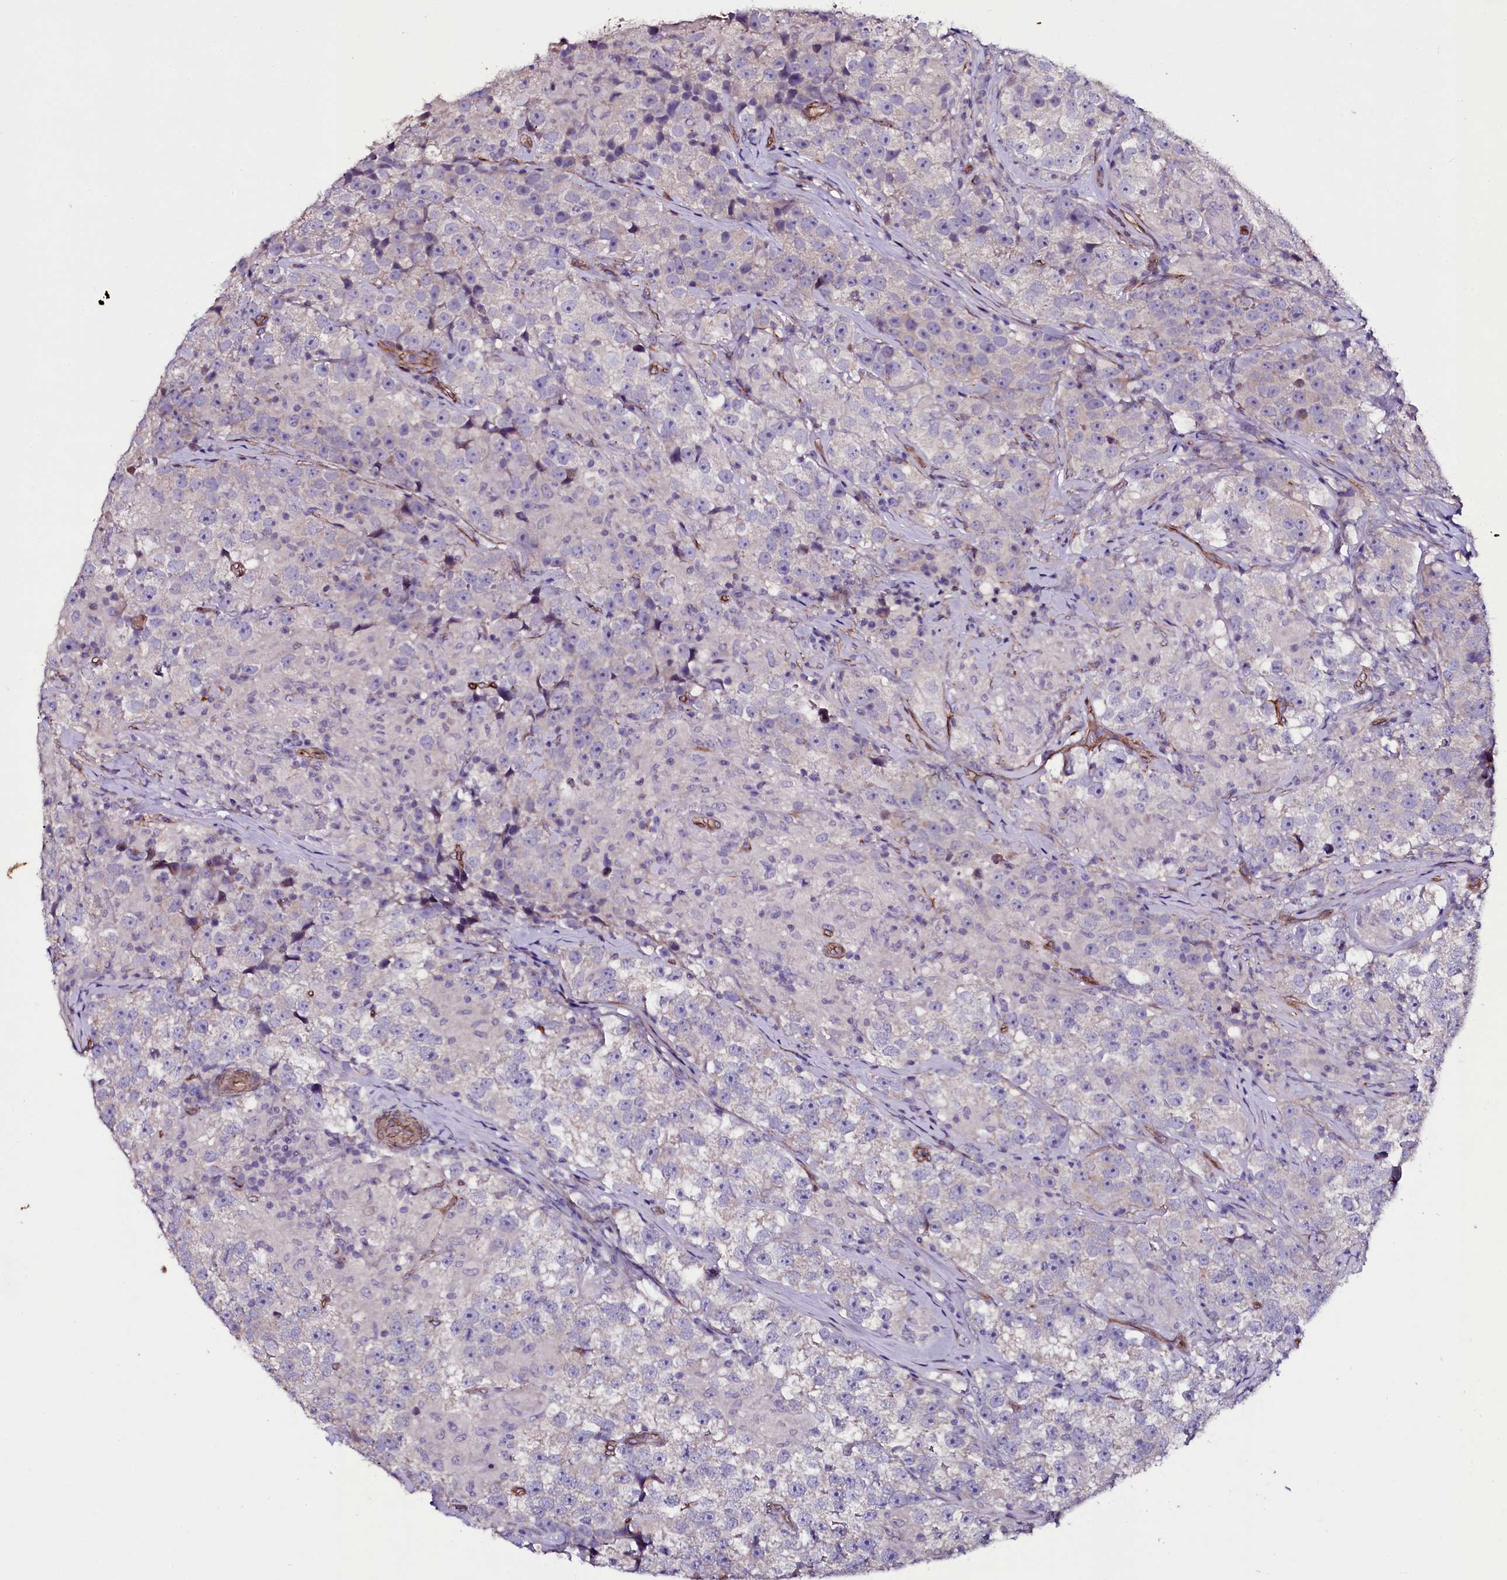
{"staining": {"intensity": "negative", "quantity": "none", "location": "none"}, "tissue": "testis cancer", "cell_type": "Tumor cells", "image_type": "cancer", "snomed": [{"axis": "morphology", "description": "Seminoma, NOS"}, {"axis": "topography", "description": "Testis"}], "caption": "DAB (3,3'-diaminobenzidine) immunohistochemical staining of testis cancer demonstrates no significant staining in tumor cells.", "gene": "MEX3C", "patient": {"sex": "male", "age": 46}}